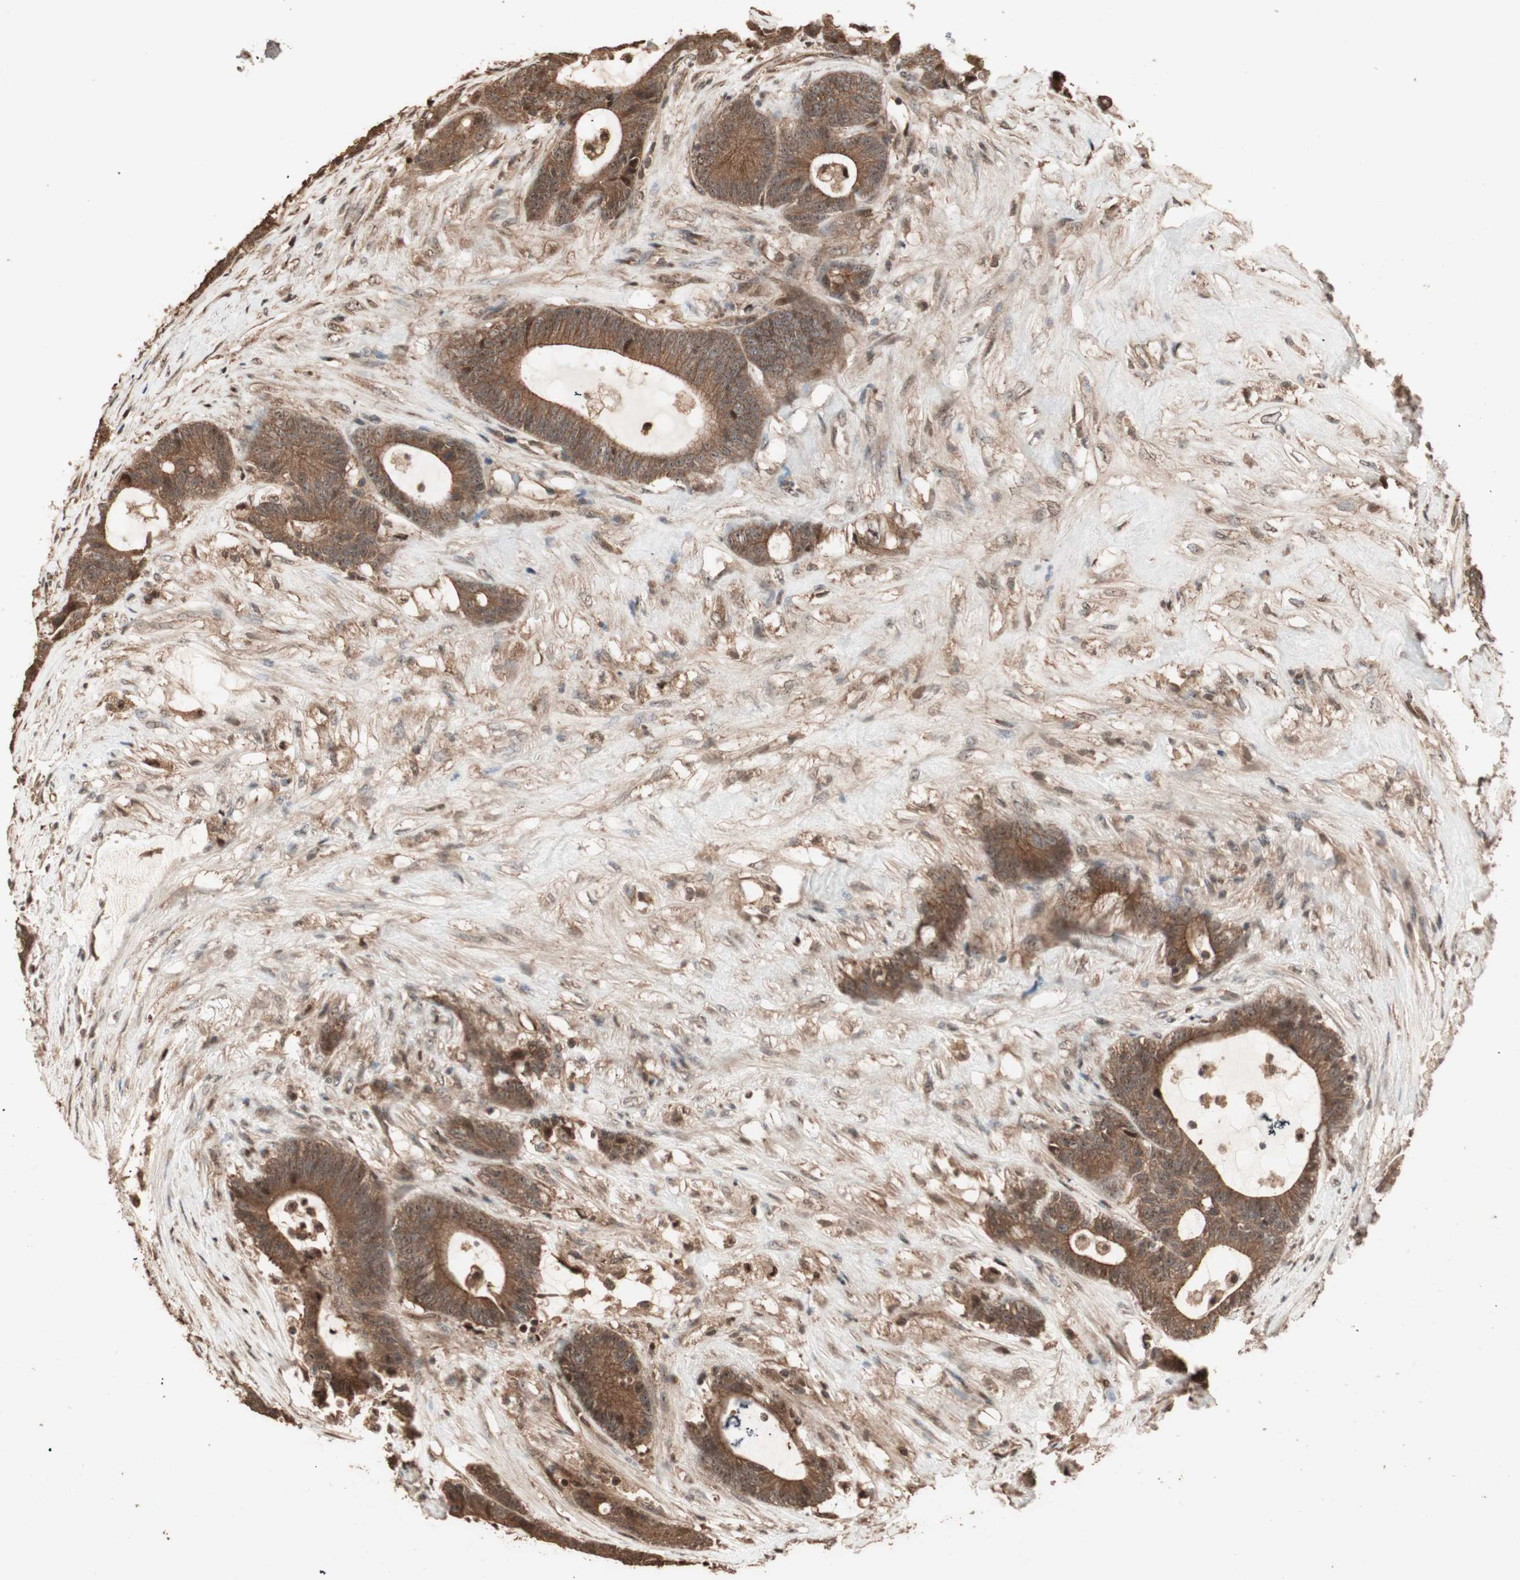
{"staining": {"intensity": "moderate", "quantity": ">75%", "location": "cytoplasmic/membranous"}, "tissue": "colorectal cancer", "cell_type": "Tumor cells", "image_type": "cancer", "snomed": [{"axis": "morphology", "description": "Adenocarcinoma, NOS"}, {"axis": "topography", "description": "Colon"}], "caption": "Colorectal cancer tissue exhibits moderate cytoplasmic/membranous expression in about >75% of tumor cells", "gene": "USP20", "patient": {"sex": "female", "age": 84}}